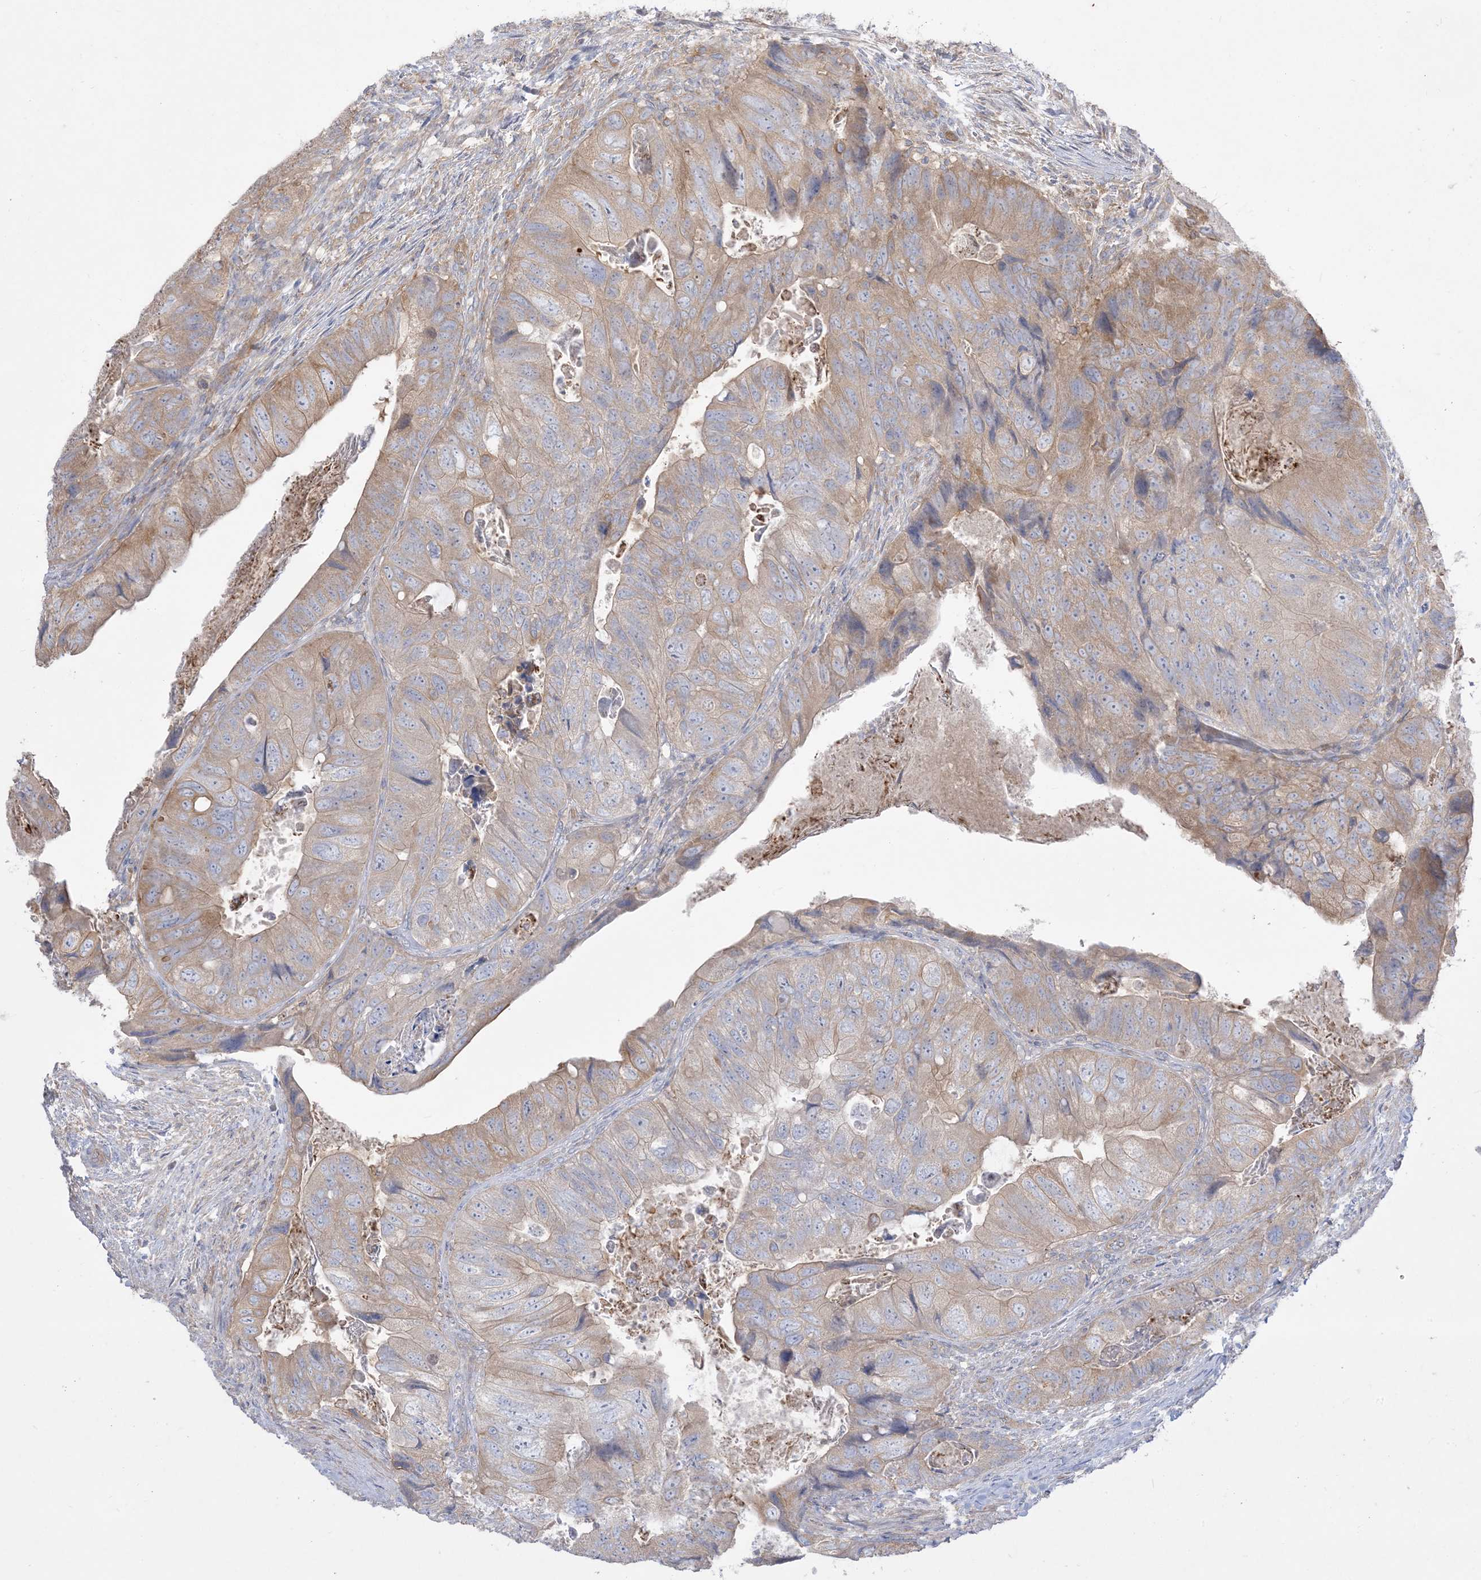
{"staining": {"intensity": "weak", "quantity": "25%-75%", "location": "cytoplasmic/membranous"}, "tissue": "colorectal cancer", "cell_type": "Tumor cells", "image_type": "cancer", "snomed": [{"axis": "morphology", "description": "Adenocarcinoma, NOS"}, {"axis": "topography", "description": "Rectum"}], "caption": "This micrograph reveals immunohistochemistry staining of colorectal adenocarcinoma, with low weak cytoplasmic/membranous positivity in about 25%-75% of tumor cells.", "gene": "ARHGEF9", "patient": {"sex": "male", "age": 63}}